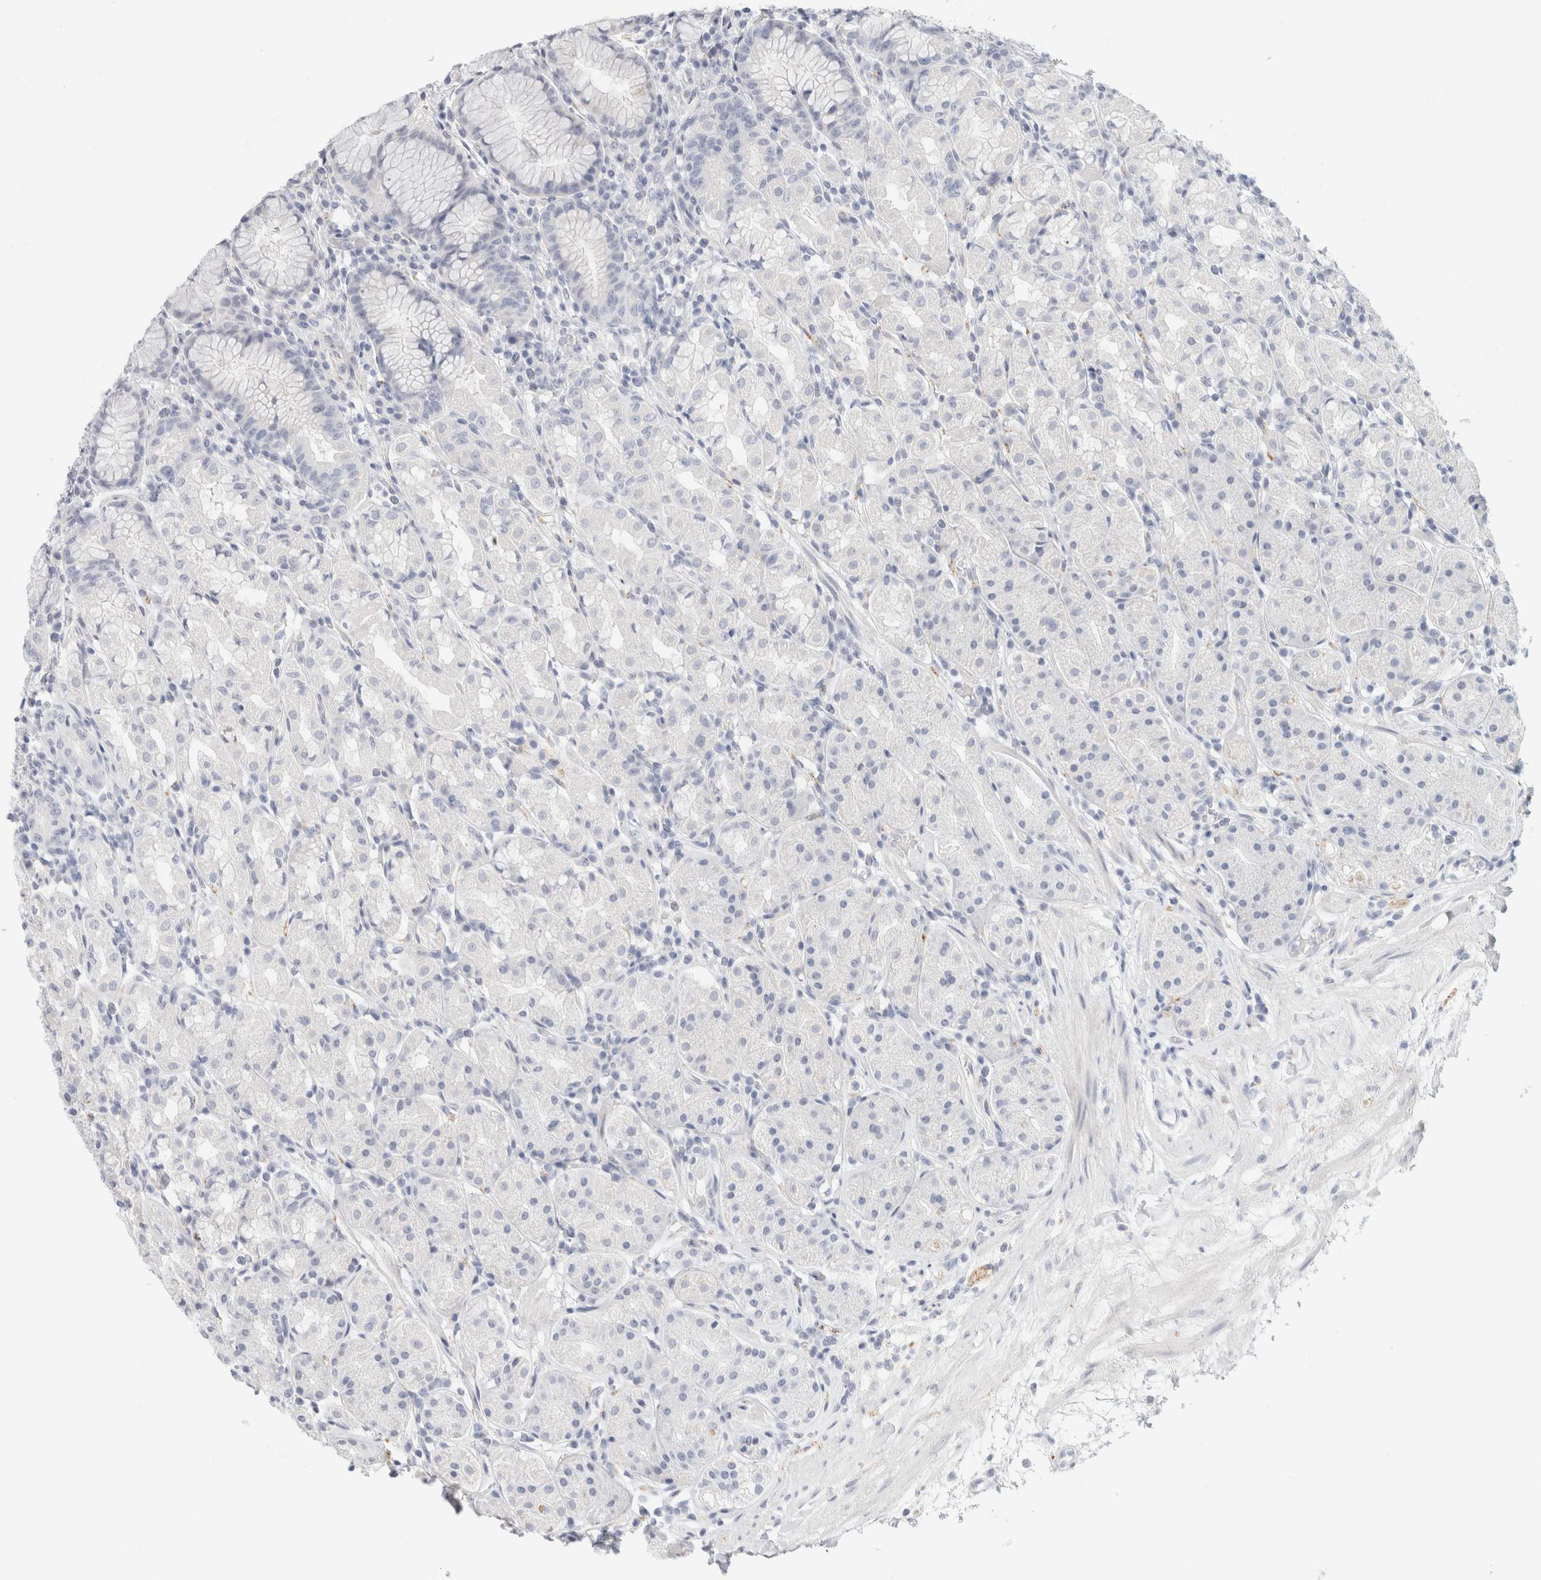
{"staining": {"intensity": "negative", "quantity": "none", "location": "none"}, "tissue": "stomach", "cell_type": "Glandular cells", "image_type": "normal", "snomed": [{"axis": "morphology", "description": "Normal tissue, NOS"}, {"axis": "topography", "description": "Stomach, lower"}], "caption": "DAB immunohistochemical staining of unremarkable stomach shows no significant positivity in glandular cells. (DAB (3,3'-diaminobenzidine) IHC visualized using brightfield microscopy, high magnification).", "gene": "RTN4", "patient": {"sex": "female", "age": 56}}